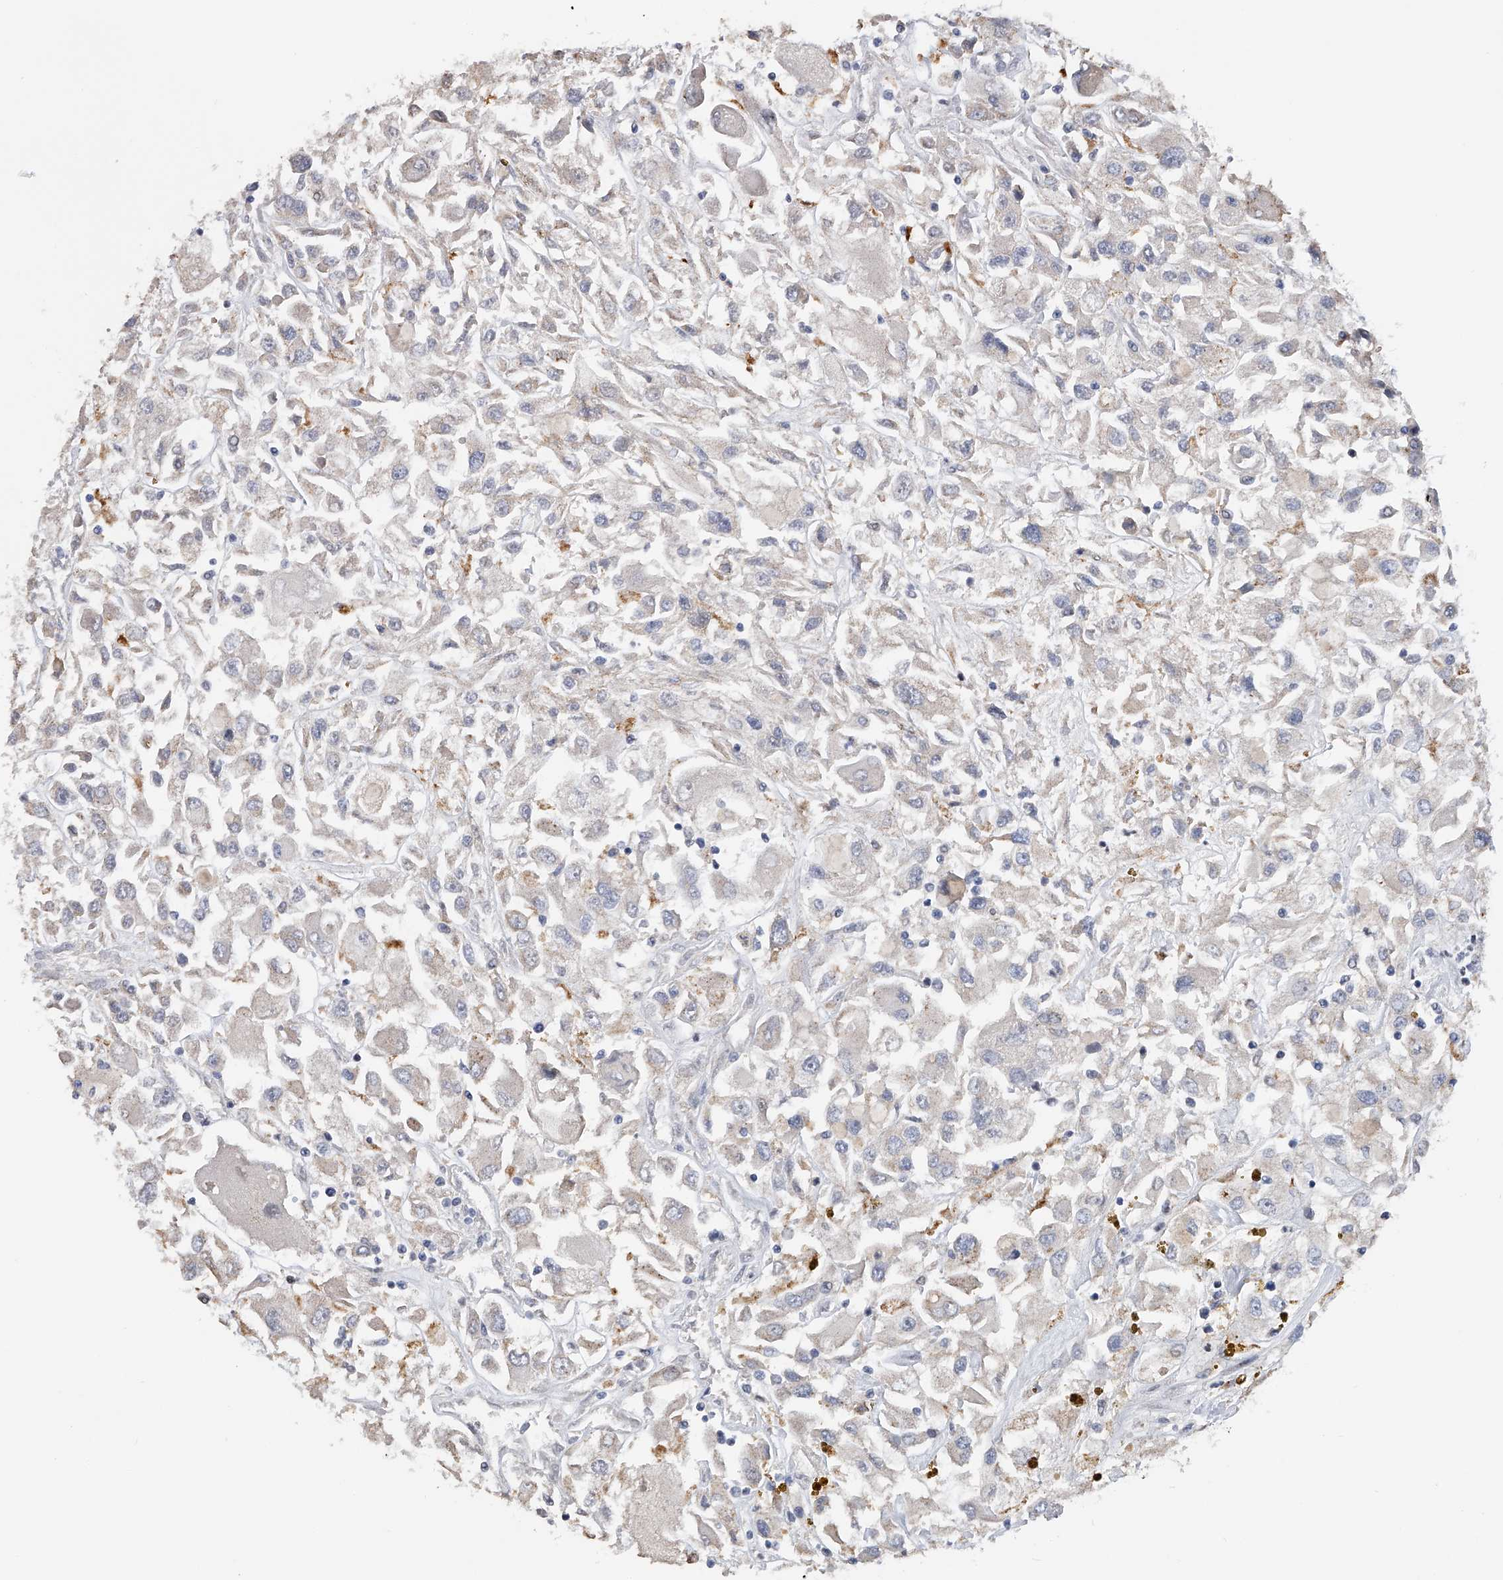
{"staining": {"intensity": "negative", "quantity": "none", "location": "none"}, "tissue": "renal cancer", "cell_type": "Tumor cells", "image_type": "cancer", "snomed": [{"axis": "morphology", "description": "Adenocarcinoma, NOS"}, {"axis": "topography", "description": "Kidney"}], "caption": "Immunohistochemistry of adenocarcinoma (renal) shows no positivity in tumor cells.", "gene": "RWDD2A", "patient": {"sex": "female", "age": 52}}